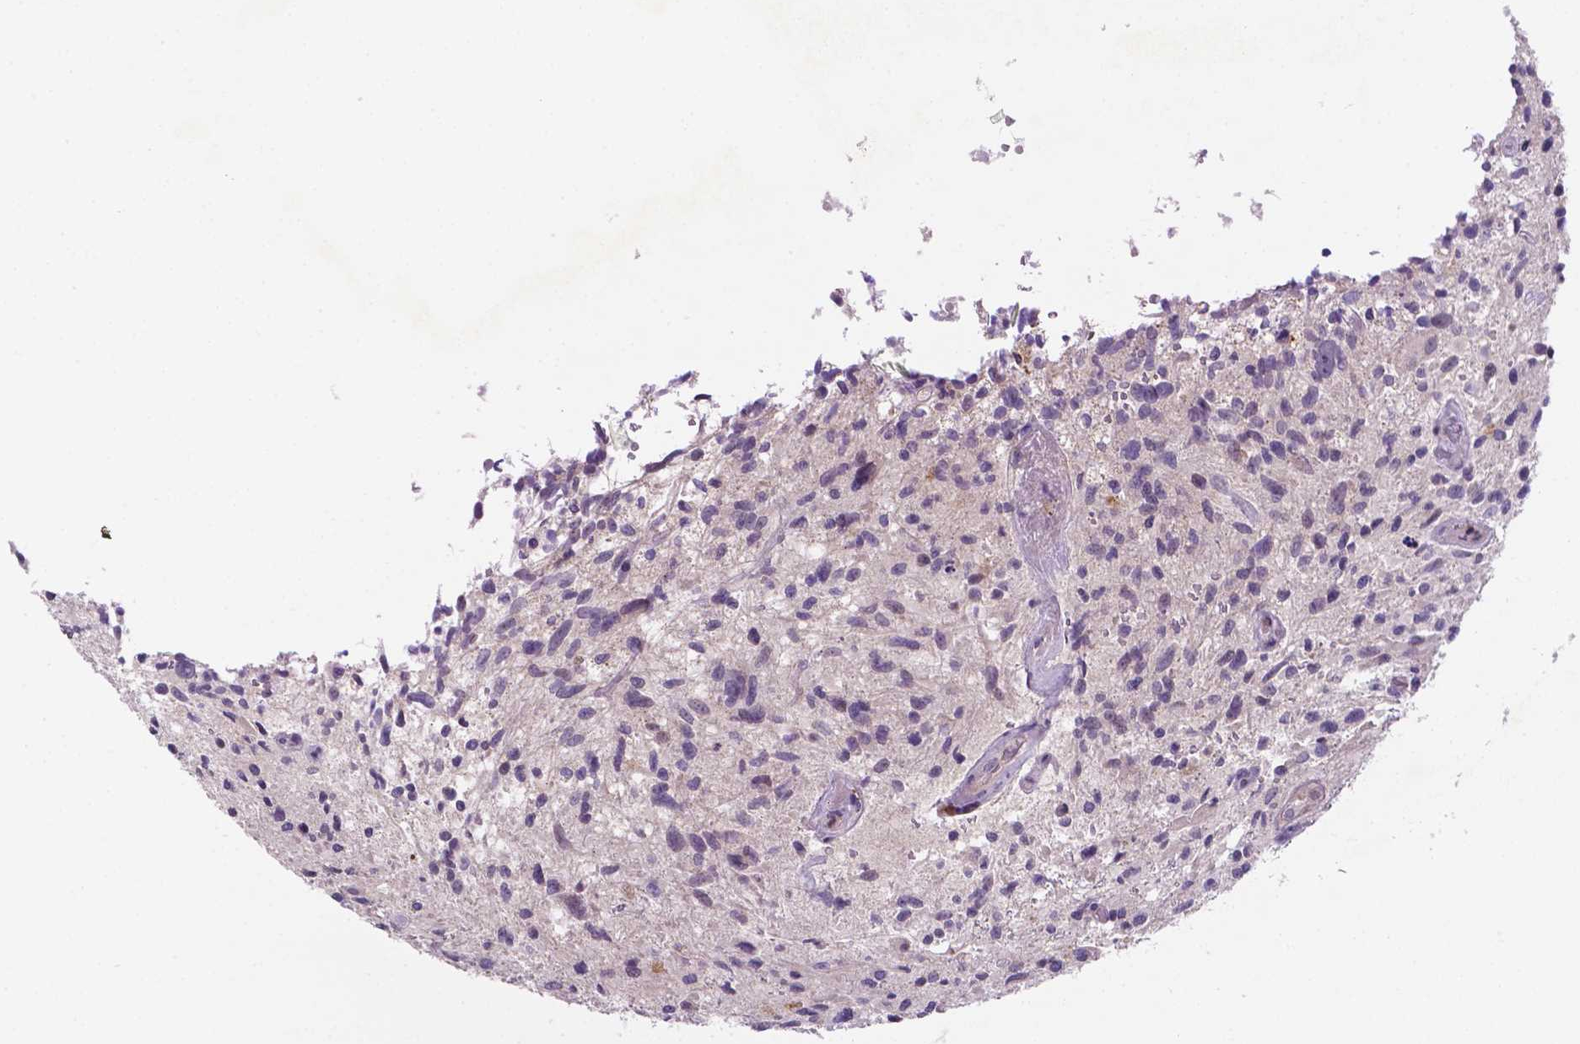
{"staining": {"intensity": "negative", "quantity": "none", "location": "none"}, "tissue": "glioma", "cell_type": "Tumor cells", "image_type": "cancer", "snomed": [{"axis": "morphology", "description": "Glioma, malignant, High grade"}, {"axis": "topography", "description": "Brain"}], "caption": "Malignant glioma (high-grade) was stained to show a protein in brown. There is no significant staining in tumor cells. (Brightfield microscopy of DAB (3,3'-diaminobenzidine) IHC at high magnification).", "gene": "TM4SF20", "patient": {"sex": "male", "age": 63}}